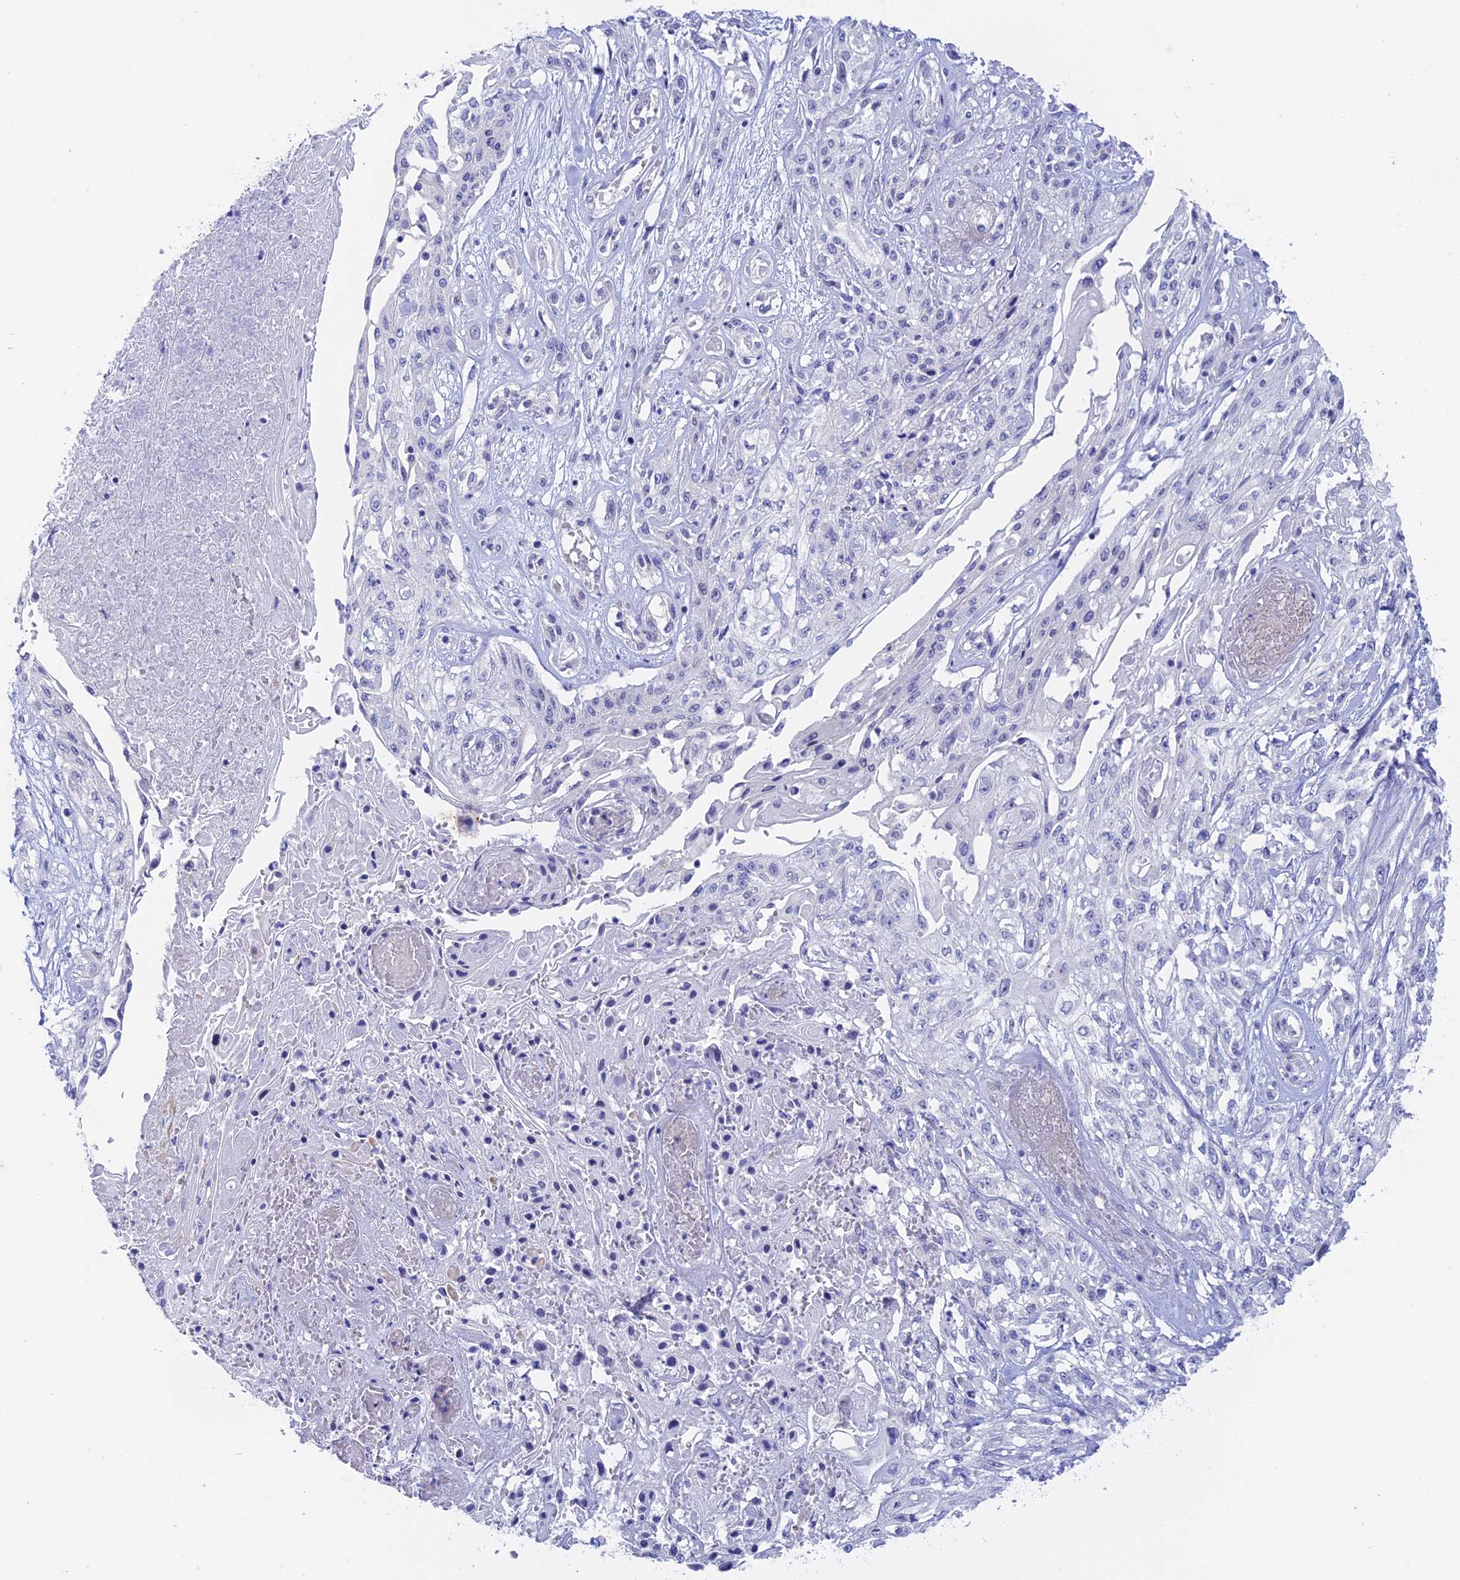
{"staining": {"intensity": "negative", "quantity": "none", "location": "none"}, "tissue": "skin cancer", "cell_type": "Tumor cells", "image_type": "cancer", "snomed": [{"axis": "morphology", "description": "Squamous cell carcinoma, NOS"}, {"axis": "morphology", "description": "Squamous cell carcinoma, metastatic, NOS"}, {"axis": "topography", "description": "Skin"}, {"axis": "topography", "description": "Lymph node"}], "caption": "The micrograph exhibits no significant positivity in tumor cells of skin squamous cell carcinoma.", "gene": "GLB1L", "patient": {"sex": "male", "age": 75}}